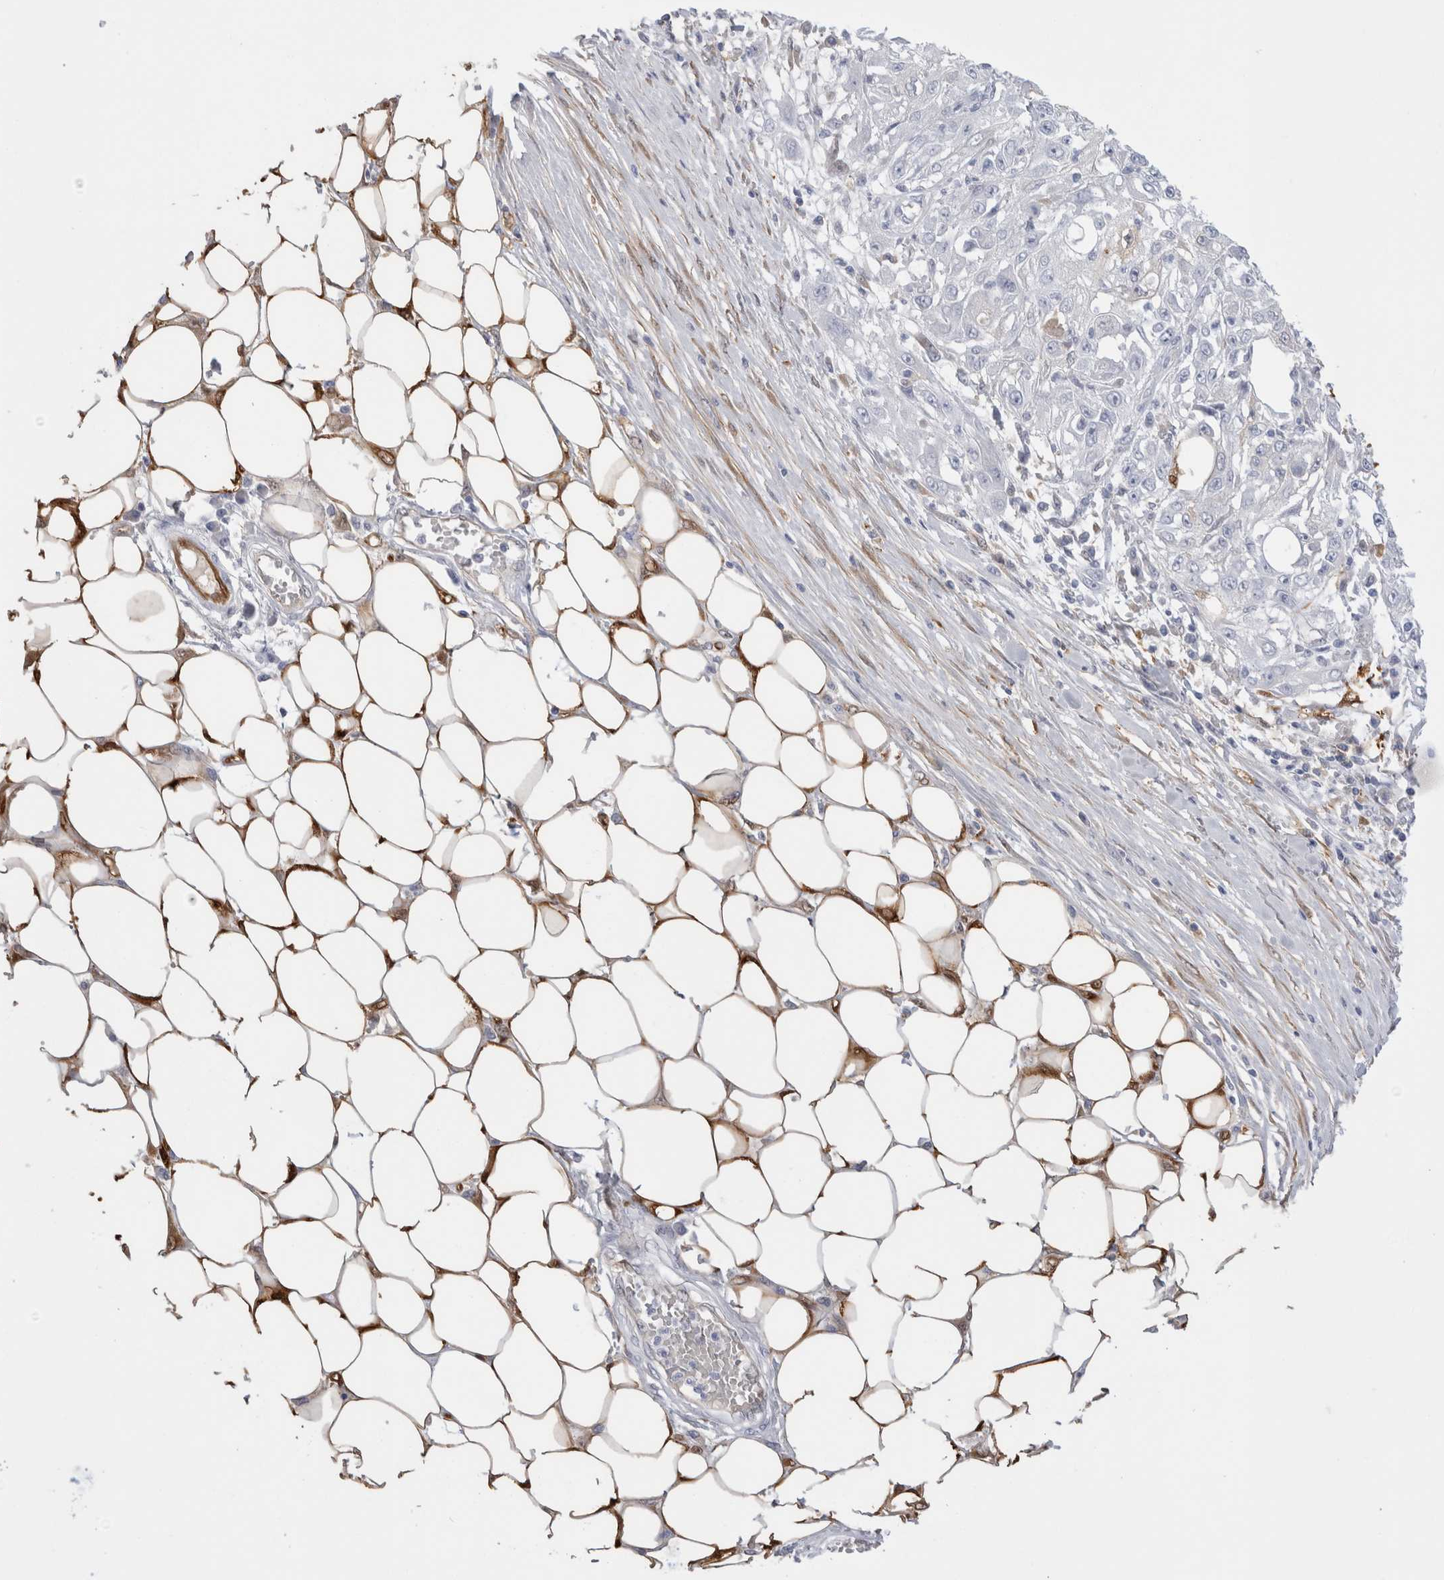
{"staining": {"intensity": "weak", "quantity": "<25%", "location": "cytoplasmic/membranous"}, "tissue": "skin cancer", "cell_type": "Tumor cells", "image_type": "cancer", "snomed": [{"axis": "morphology", "description": "Squamous cell carcinoma, NOS"}, {"axis": "morphology", "description": "Squamous cell carcinoma, metastatic, NOS"}, {"axis": "topography", "description": "Skin"}, {"axis": "topography", "description": "Lymph node"}], "caption": "Photomicrograph shows no protein expression in tumor cells of metastatic squamous cell carcinoma (skin) tissue. (DAB (3,3'-diaminobenzidine) IHC with hematoxylin counter stain).", "gene": "NAPEPLD", "patient": {"sex": "male", "age": 75}}